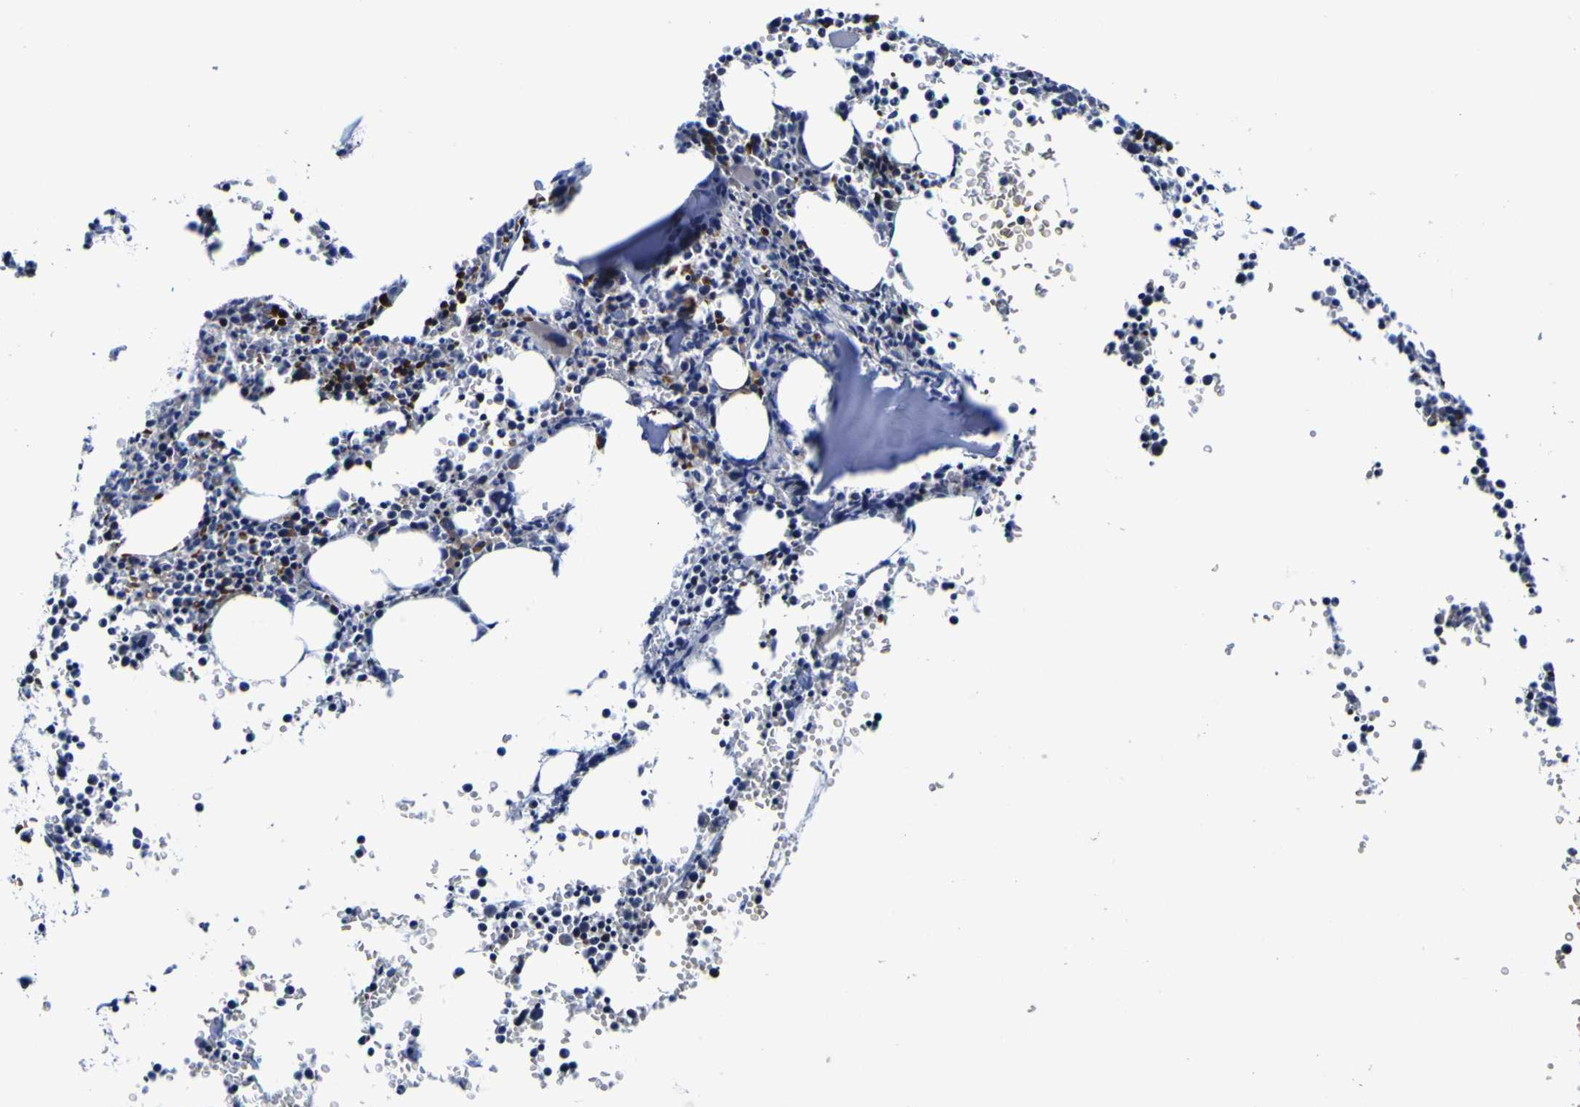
{"staining": {"intensity": "moderate", "quantity": "25%-75%", "location": "cytoplasmic/membranous"}, "tissue": "bone marrow", "cell_type": "Hematopoietic cells", "image_type": "normal", "snomed": [{"axis": "morphology", "description": "Normal tissue, NOS"}, {"axis": "morphology", "description": "Inflammation, NOS"}, {"axis": "topography", "description": "Bone marrow"}], "caption": "Bone marrow stained for a protein (brown) displays moderate cytoplasmic/membranous positive expression in about 25%-75% of hematopoietic cells.", "gene": "PDLIM4", "patient": {"sex": "female", "age": 61}}